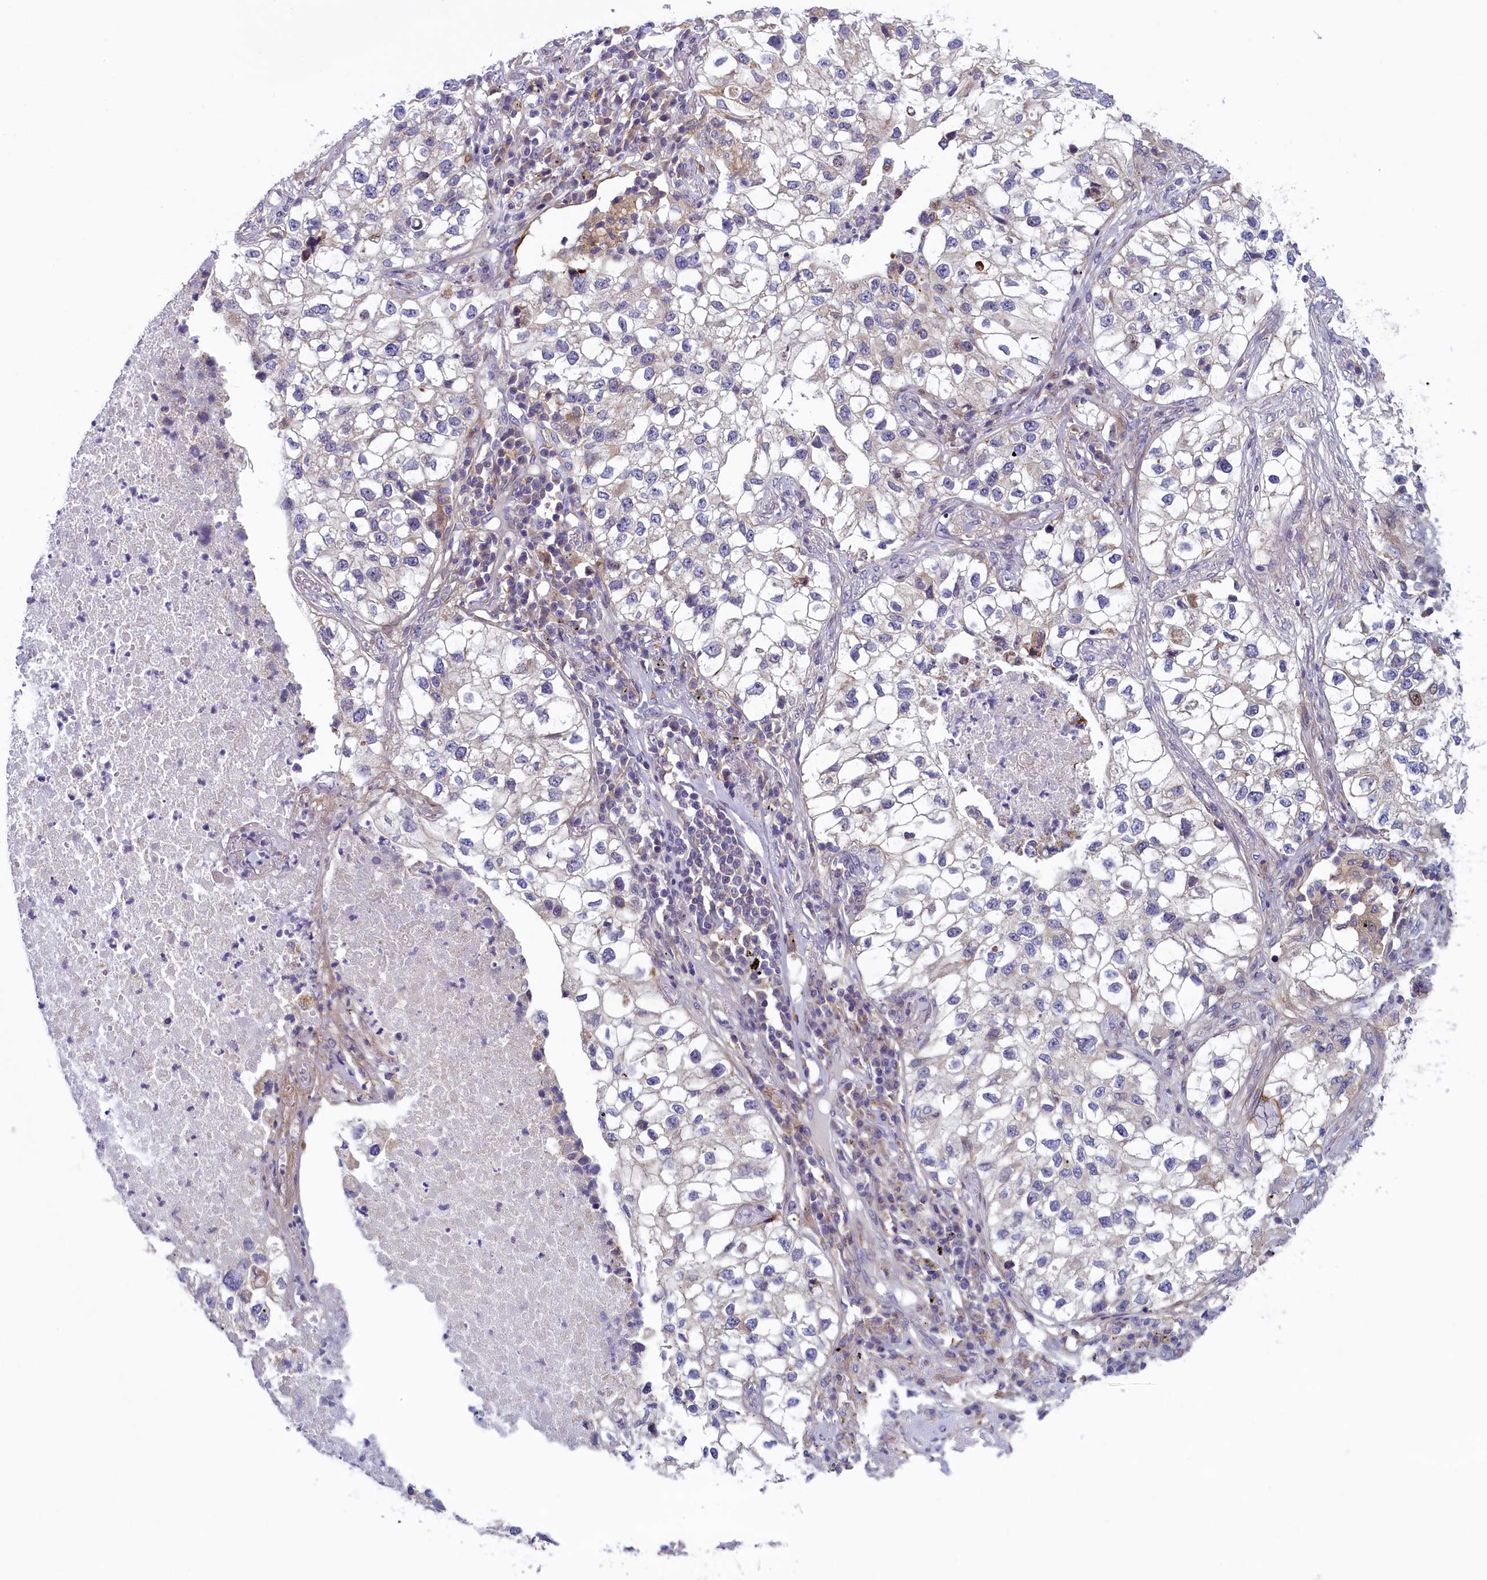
{"staining": {"intensity": "negative", "quantity": "none", "location": "none"}, "tissue": "lung cancer", "cell_type": "Tumor cells", "image_type": "cancer", "snomed": [{"axis": "morphology", "description": "Adenocarcinoma, NOS"}, {"axis": "topography", "description": "Lung"}], "caption": "Immunohistochemical staining of human lung cancer displays no significant expression in tumor cells. The staining was performed using DAB (3,3'-diaminobenzidine) to visualize the protein expression in brown, while the nuclei were stained in blue with hematoxylin (Magnification: 20x).", "gene": "ANKRD39", "patient": {"sex": "male", "age": 63}}